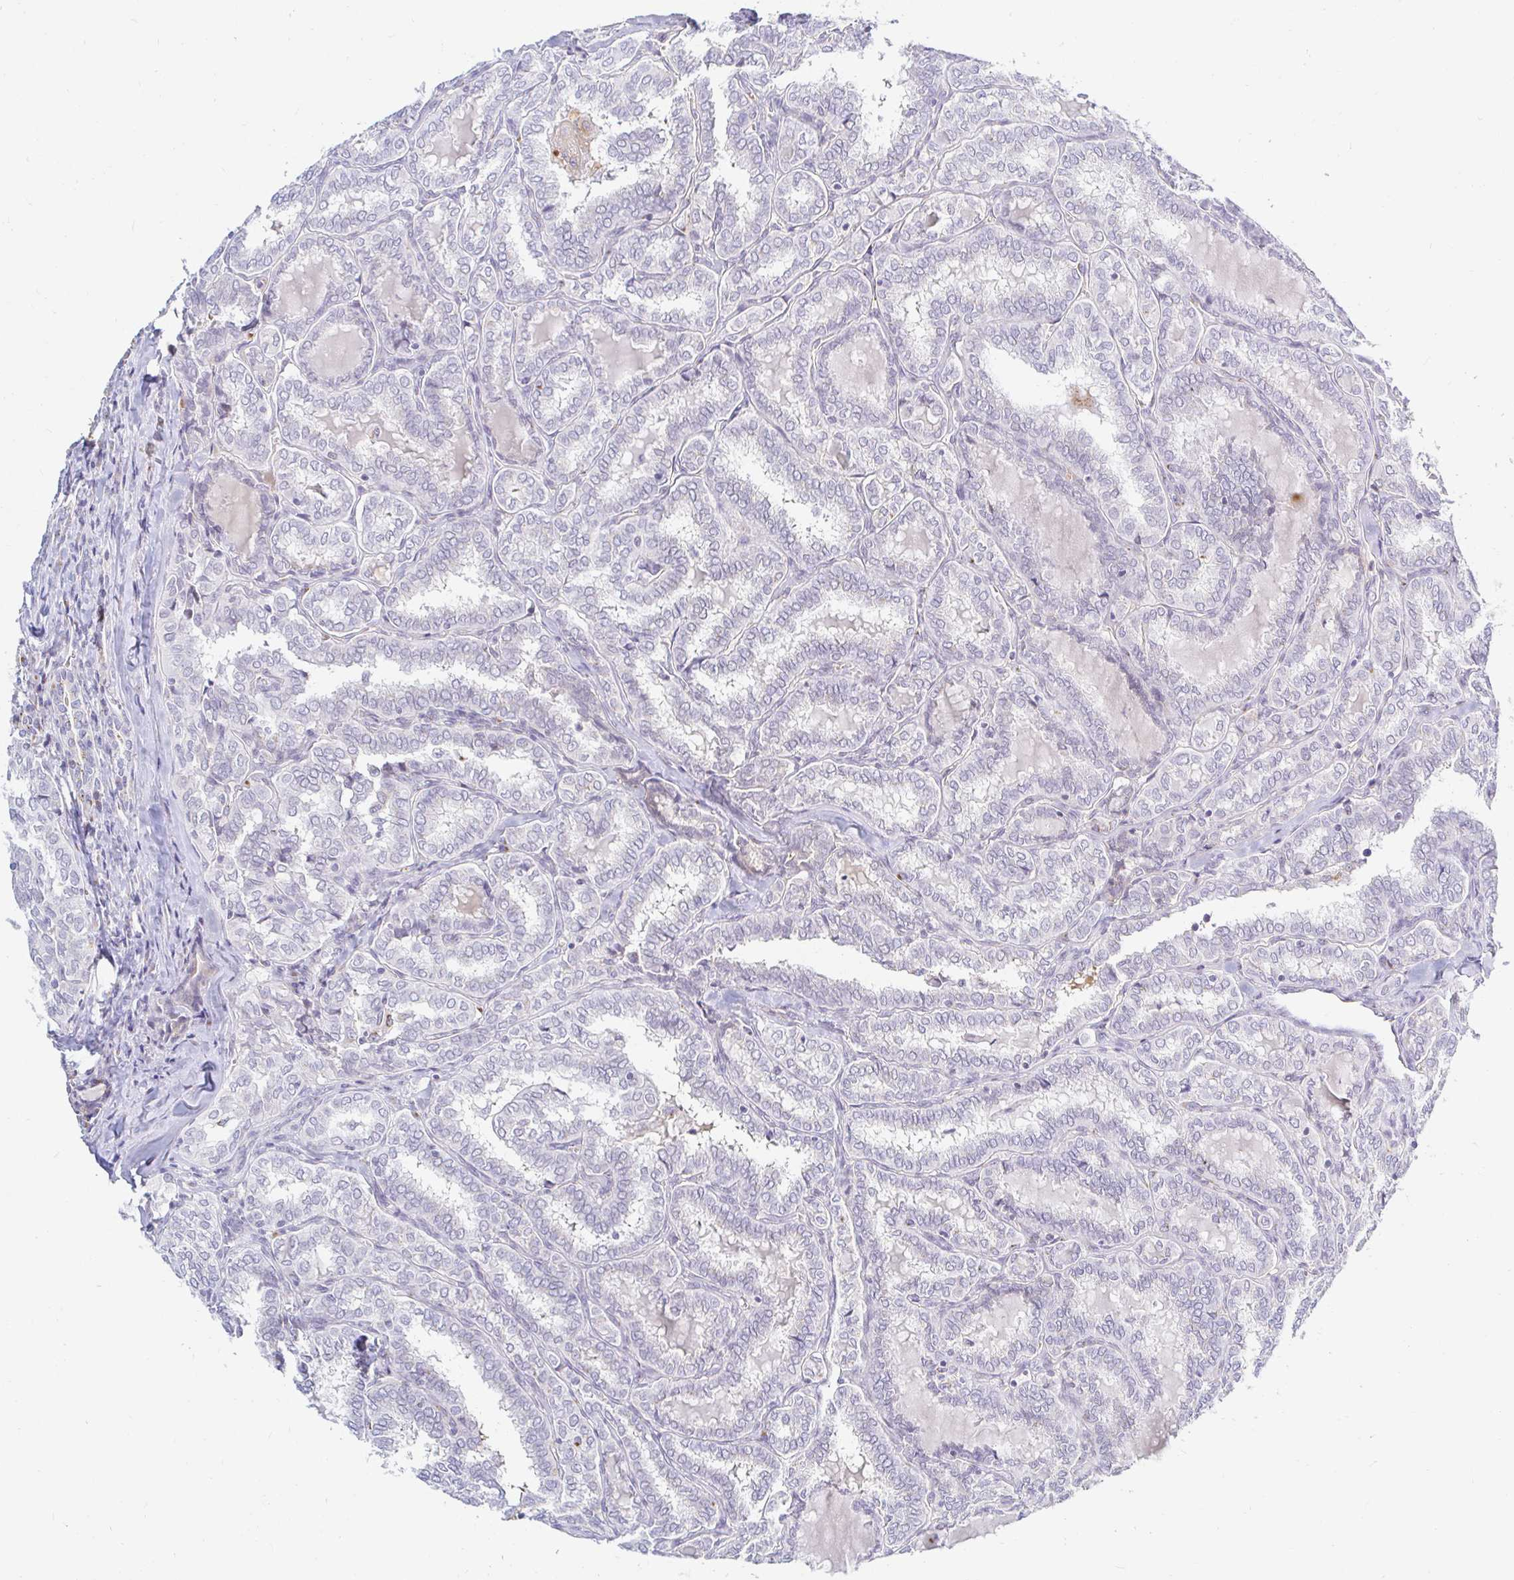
{"staining": {"intensity": "negative", "quantity": "none", "location": "none"}, "tissue": "thyroid cancer", "cell_type": "Tumor cells", "image_type": "cancer", "snomed": [{"axis": "morphology", "description": "Papillary adenocarcinoma, NOS"}, {"axis": "topography", "description": "Thyroid gland"}], "caption": "This is an immunohistochemistry (IHC) micrograph of papillary adenocarcinoma (thyroid). There is no positivity in tumor cells.", "gene": "OR51D1", "patient": {"sex": "female", "age": 30}}